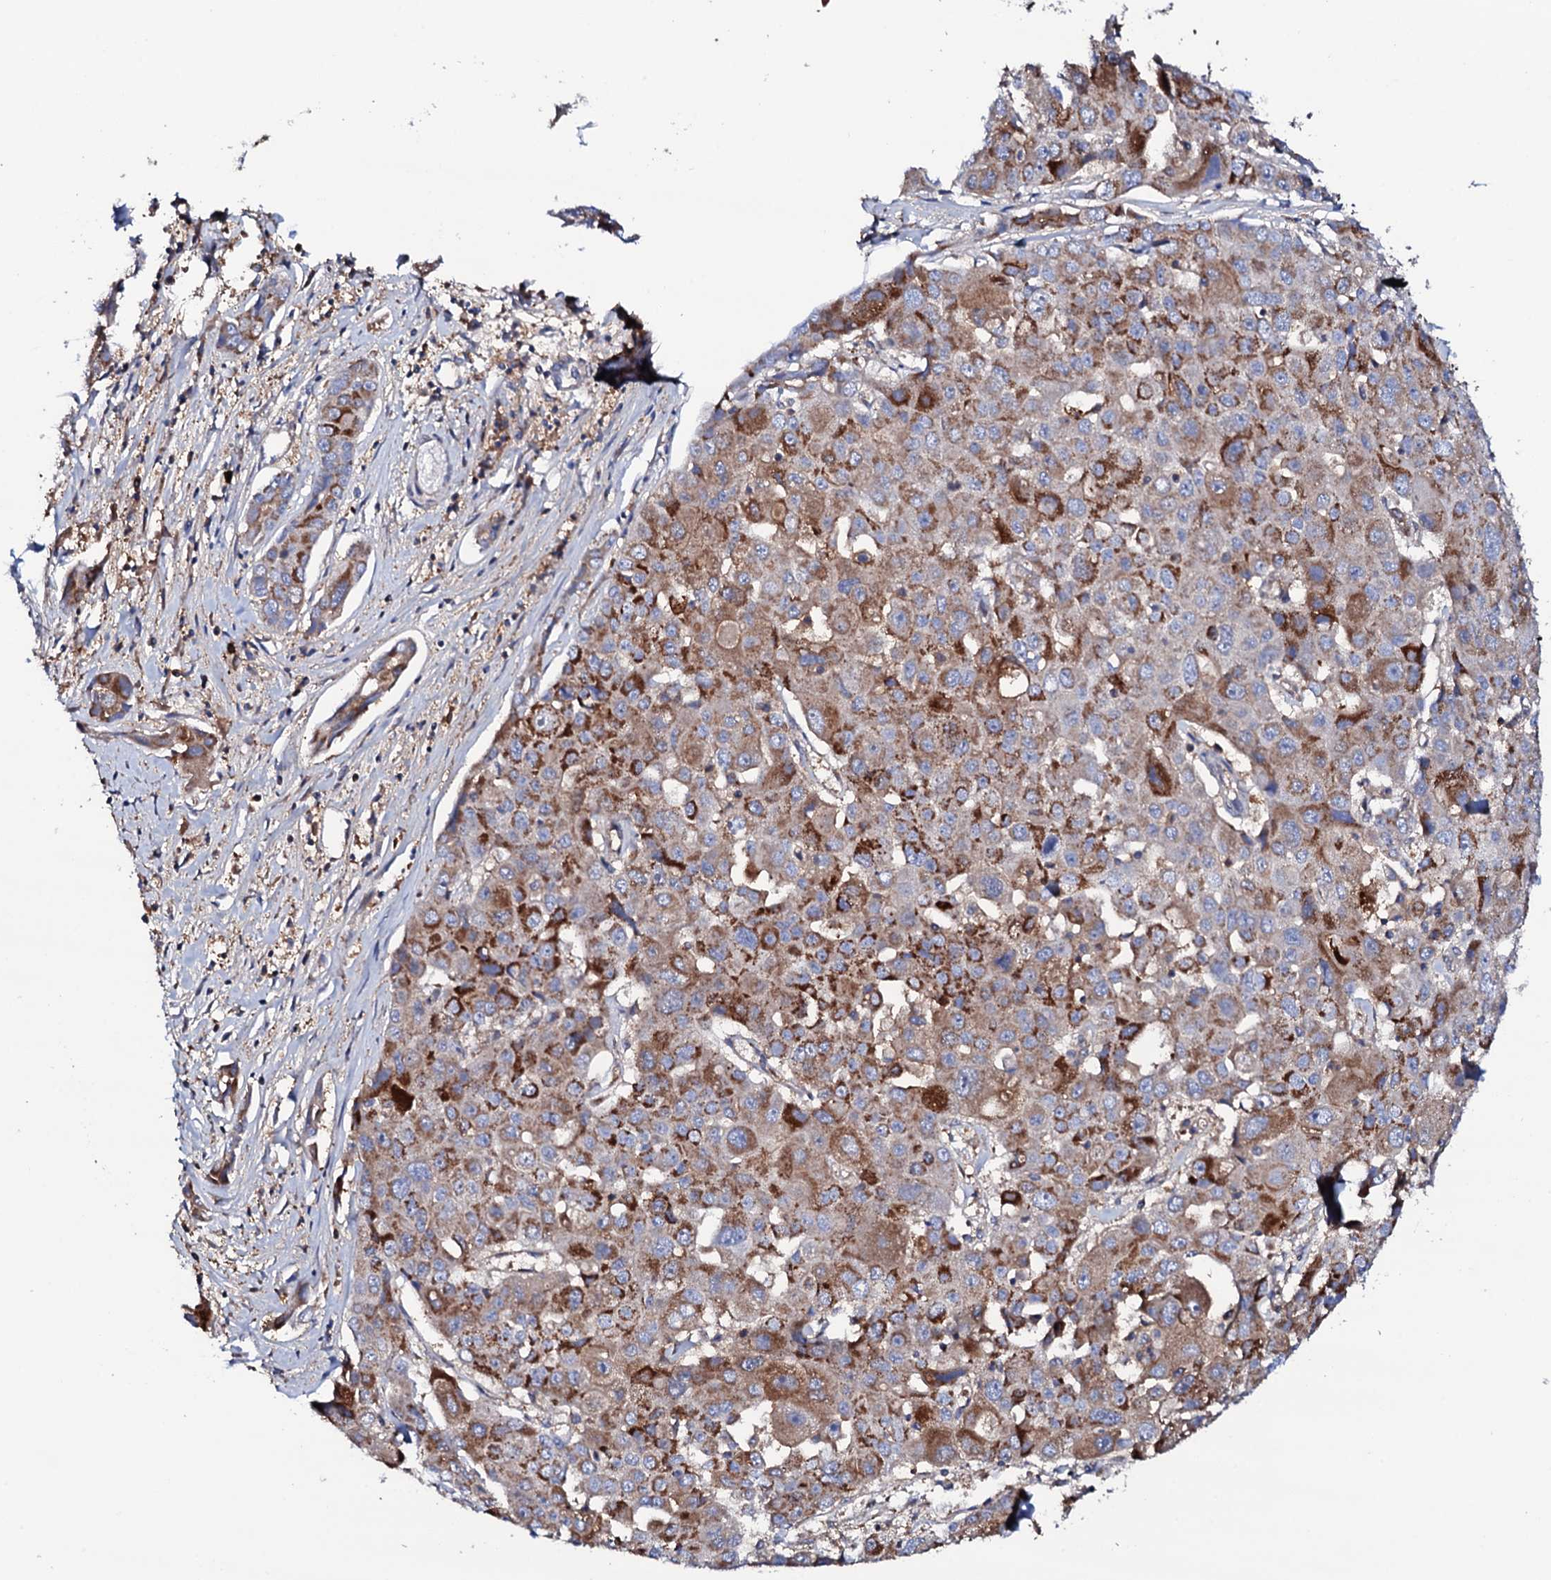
{"staining": {"intensity": "strong", "quantity": "25%-75%", "location": "cytoplasmic/membranous"}, "tissue": "liver cancer", "cell_type": "Tumor cells", "image_type": "cancer", "snomed": [{"axis": "morphology", "description": "Cholangiocarcinoma"}, {"axis": "topography", "description": "Liver"}], "caption": "The image reveals staining of liver cancer, revealing strong cytoplasmic/membranous protein staining (brown color) within tumor cells. (Stains: DAB in brown, nuclei in blue, Microscopy: brightfield microscopy at high magnification).", "gene": "TCAF2", "patient": {"sex": "male", "age": 67}}